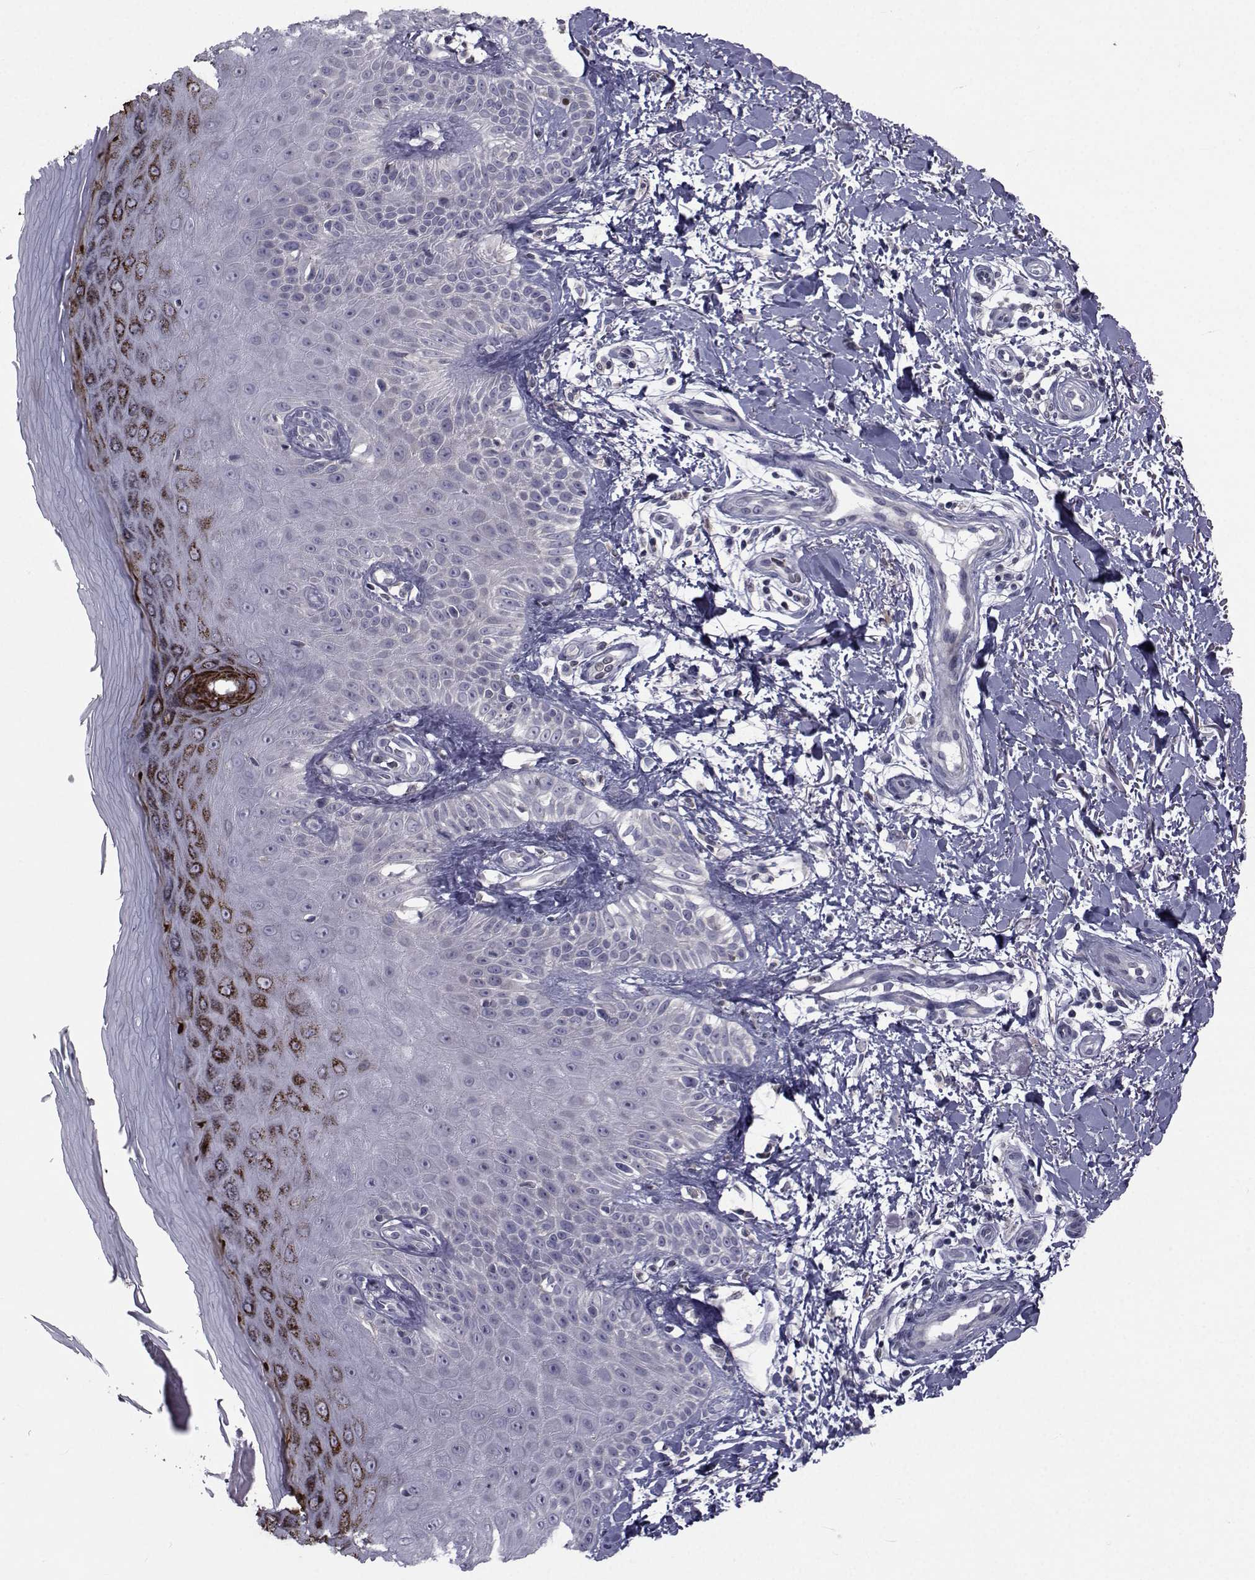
{"staining": {"intensity": "negative", "quantity": "none", "location": "none"}, "tissue": "skin", "cell_type": "Fibroblasts", "image_type": "normal", "snomed": [{"axis": "morphology", "description": "Normal tissue, NOS"}, {"axis": "morphology", "description": "Inflammation, NOS"}, {"axis": "morphology", "description": "Fibrosis, NOS"}, {"axis": "topography", "description": "Skin"}], "caption": "Immunohistochemical staining of benign skin exhibits no significant staining in fibroblasts.", "gene": "SLC30A10", "patient": {"sex": "male", "age": 71}}